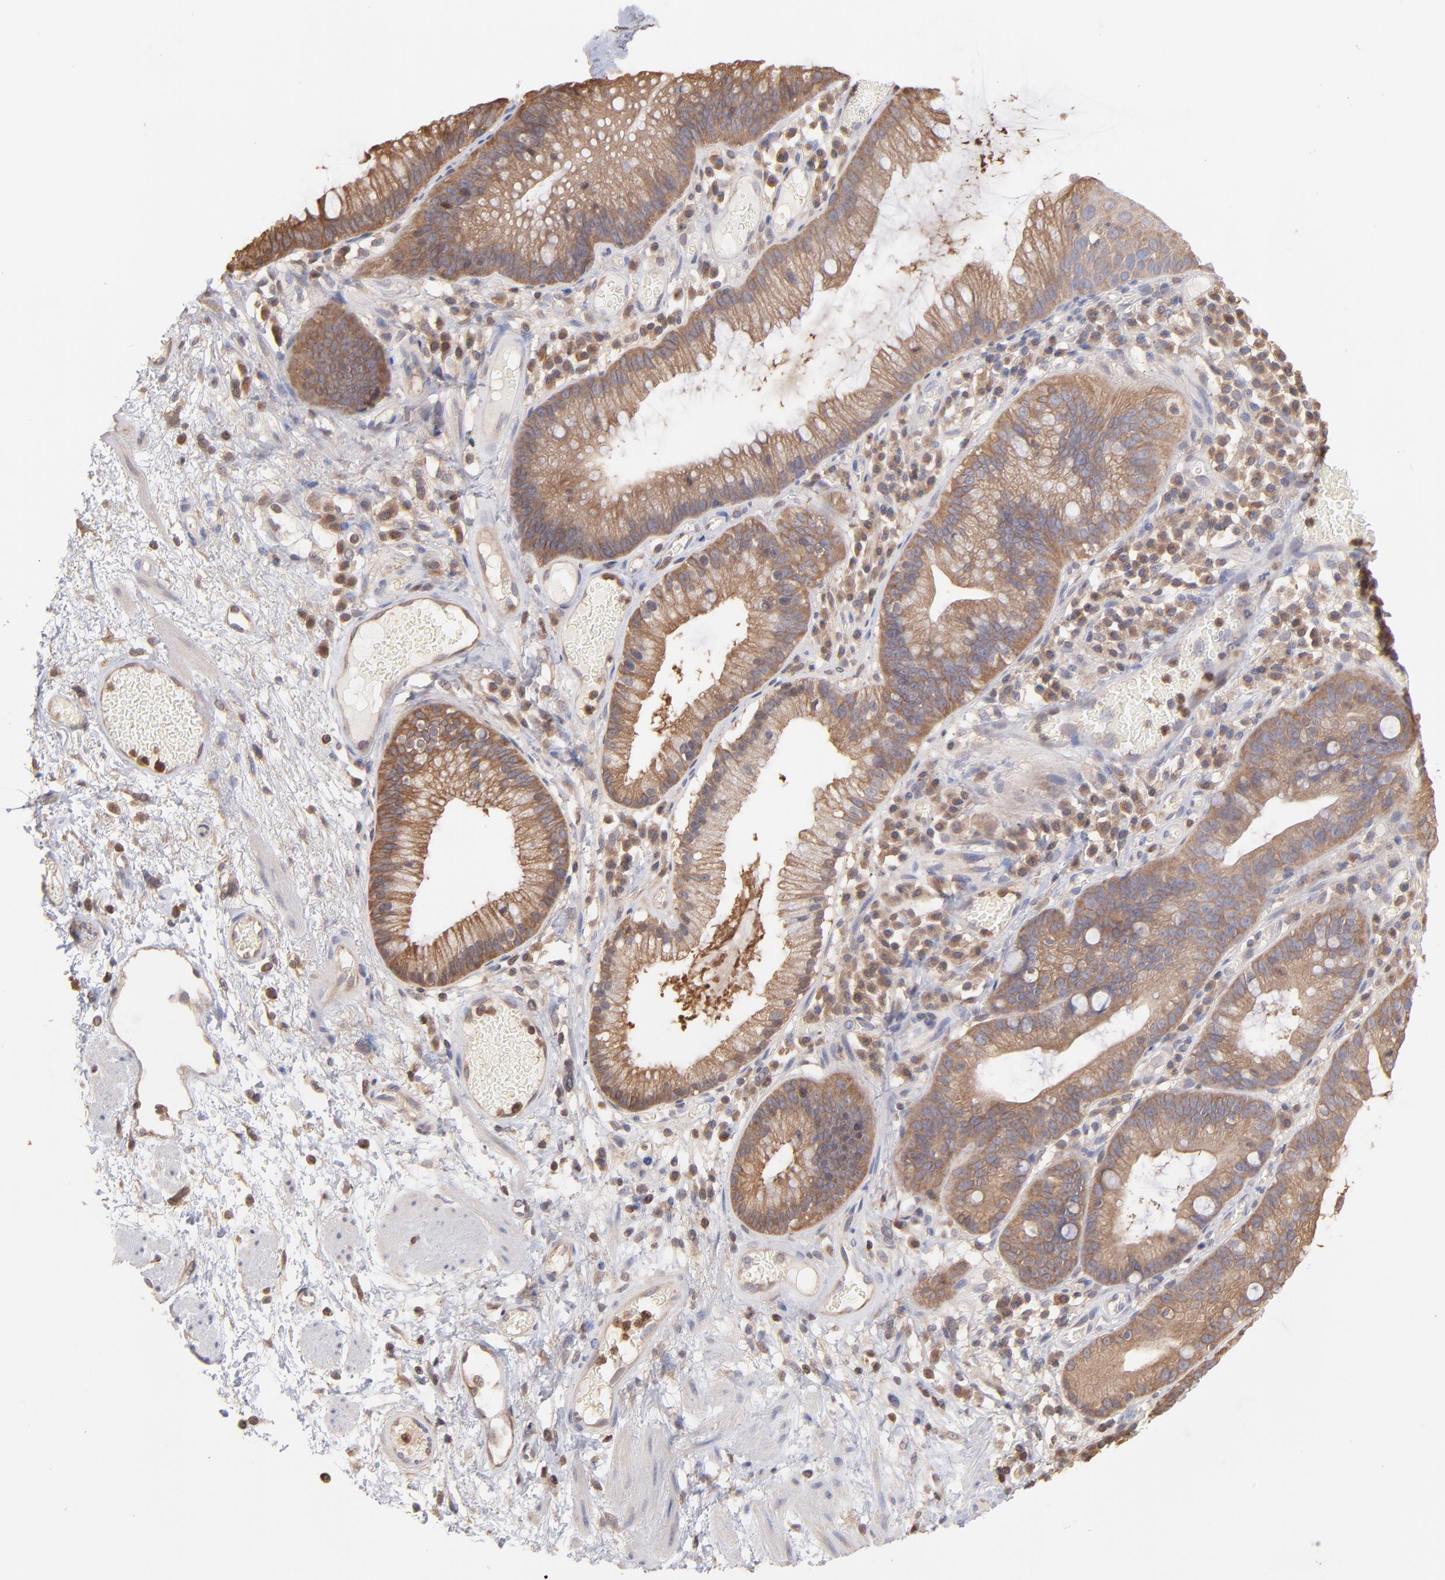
{"staining": {"intensity": "moderate", "quantity": ">75%", "location": "cytoplasmic/membranous"}, "tissue": "skin", "cell_type": "Epidermal cells", "image_type": "normal", "snomed": [{"axis": "morphology", "description": "Normal tissue, NOS"}, {"axis": "morphology", "description": "Hemorrhoids"}, {"axis": "morphology", "description": "Inflammation, NOS"}, {"axis": "topography", "description": "Anal"}], "caption": "Immunohistochemistry (IHC) image of normal human skin stained for a protein (brown), which displays medium levels of moderate cytoplasmic/membranous expression in about >75% of epidermal cells.", "gene": "MAP2K2", "patient": {"sex": "male", "age": 60}}